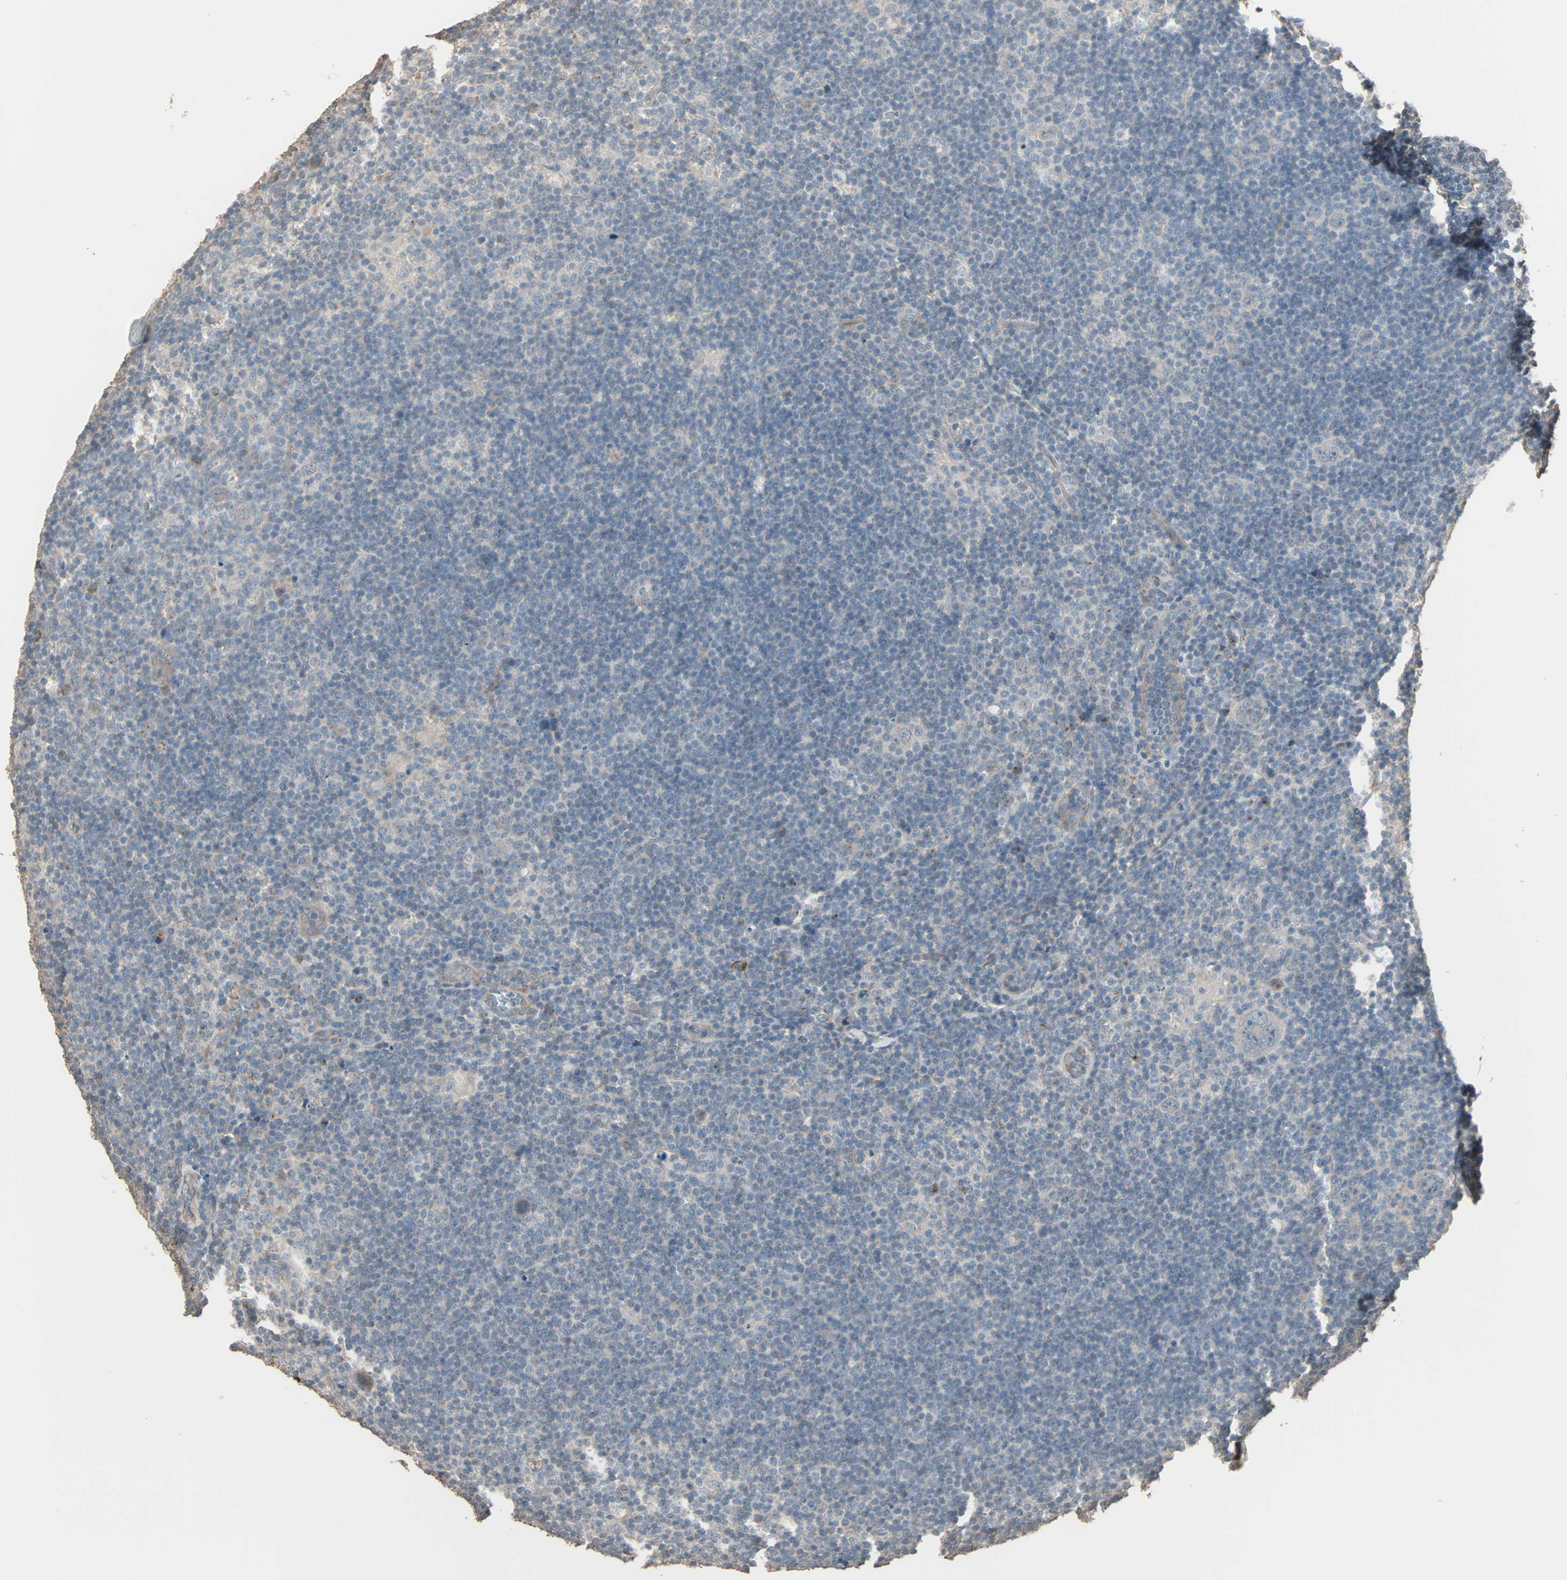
{"staining": {"intensity": "negative", "quantity": "none", "location": "none"}, "tissue": "lymphoma", "cell_type": "Tumor cells", "image_type": "cancer", "snomed": [{"axis": "morphology", "description": "Hodgkin's disease, NOS"}, {"axis": "topography", "description": "Lymph node"}], "caption": "There is no significant staining in tumor cells of lymphoma. (Stains: DAB (3,3'-diaminobenzidine) IHC with hematoxylin counter stain, Microscopy: brightfield microscopy at high magnification).", "gene": "GALNT3", "patient": {"sex": "female", "age": 57}}